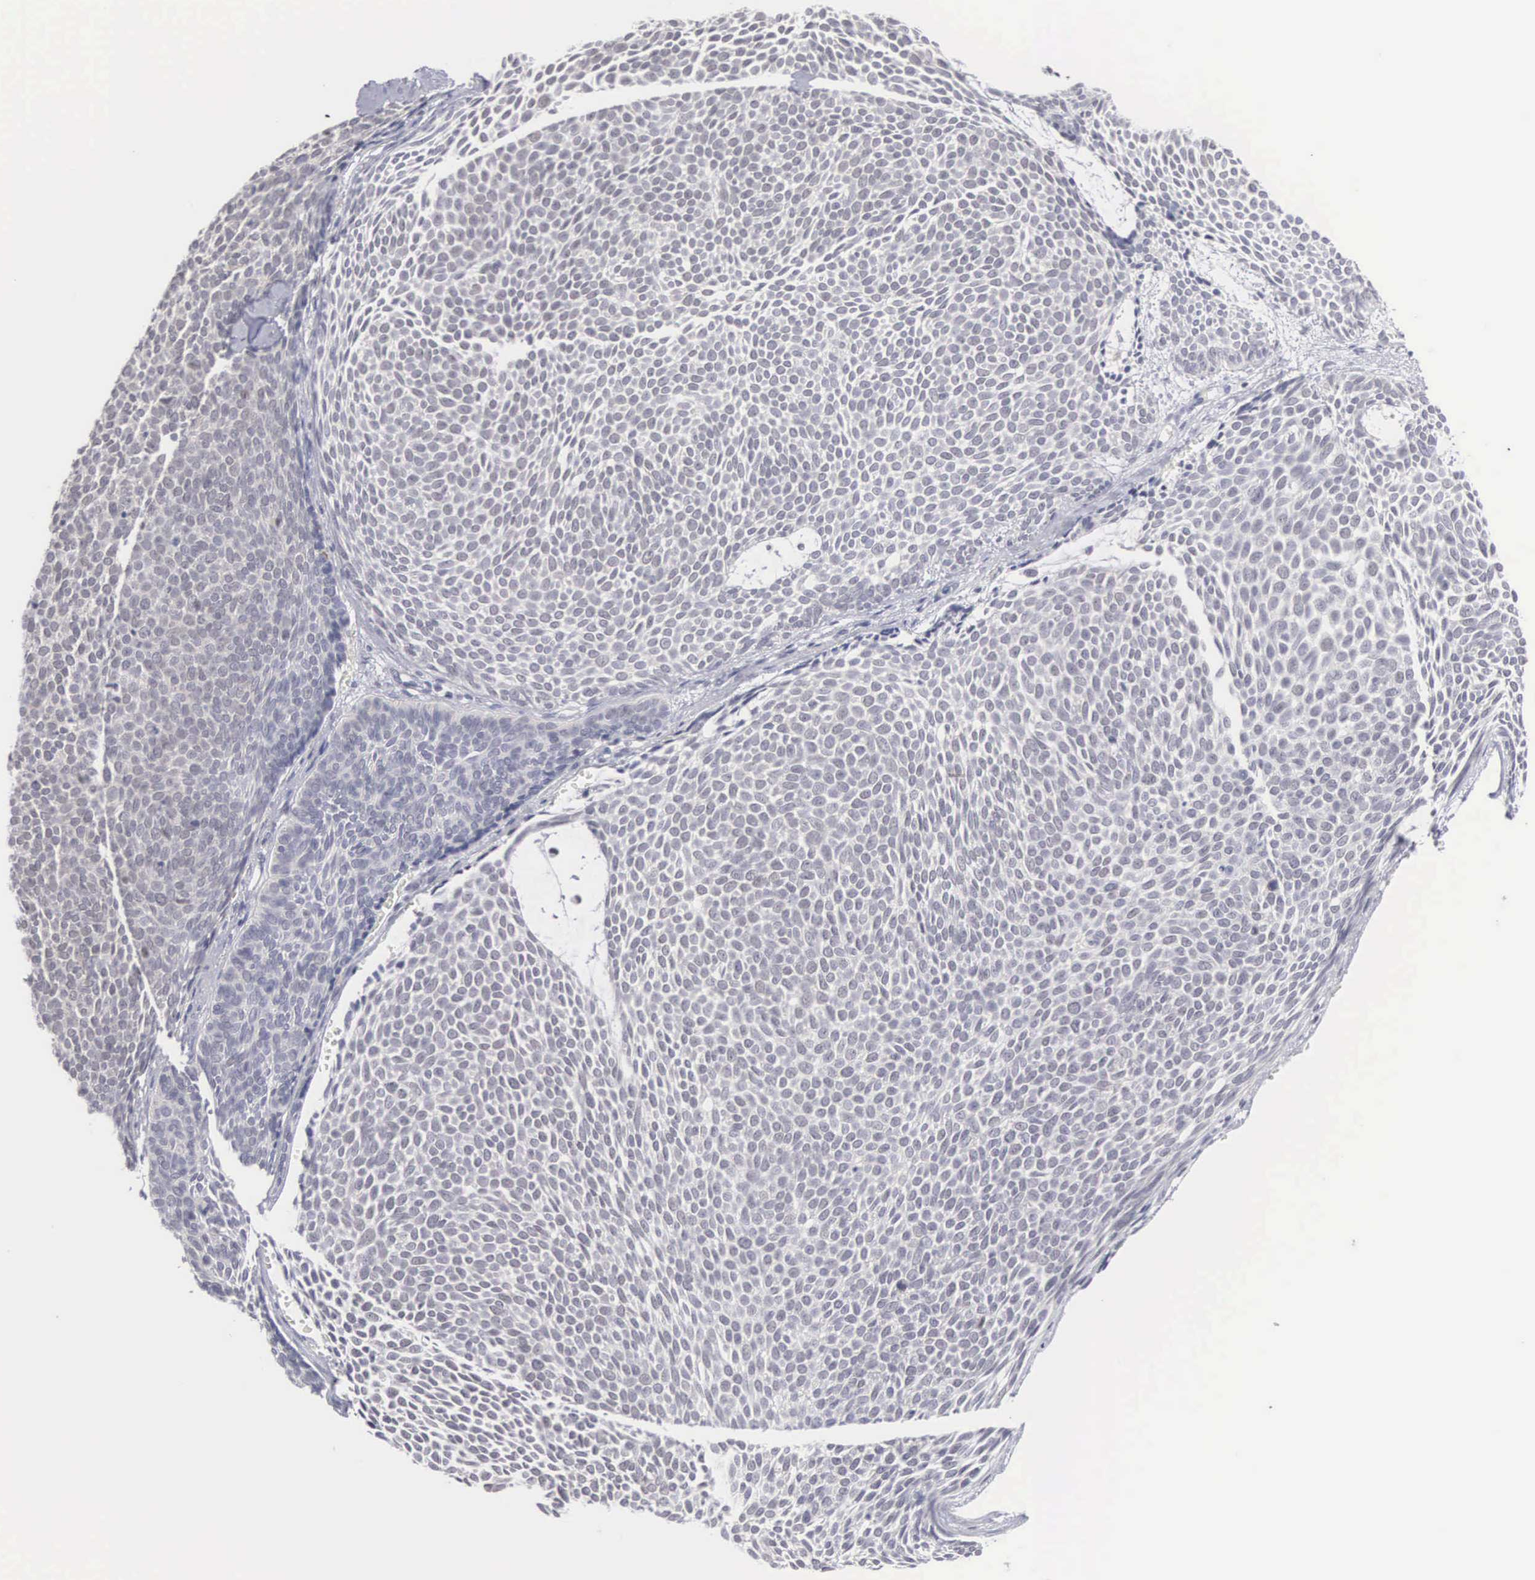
{"staining": {"intensity": "negative", "quantity": "none", "location": "none"}, "tissue": "skin cancer", "cell_type": "Tumor cells", "image_type": "cancer", "snomed": [{"axis": "morphology", "description": "Basal cell carcinoma"}, {"axis": "topography", "description": "Skin"}], "caption": "Immunohistochemistry (IHC) of human skin cancer reveals no staining in tumor cells. Nuclei are stained in blue.", "gene": "MNAT1", "patient": {"sex": "male", "age": 84}}